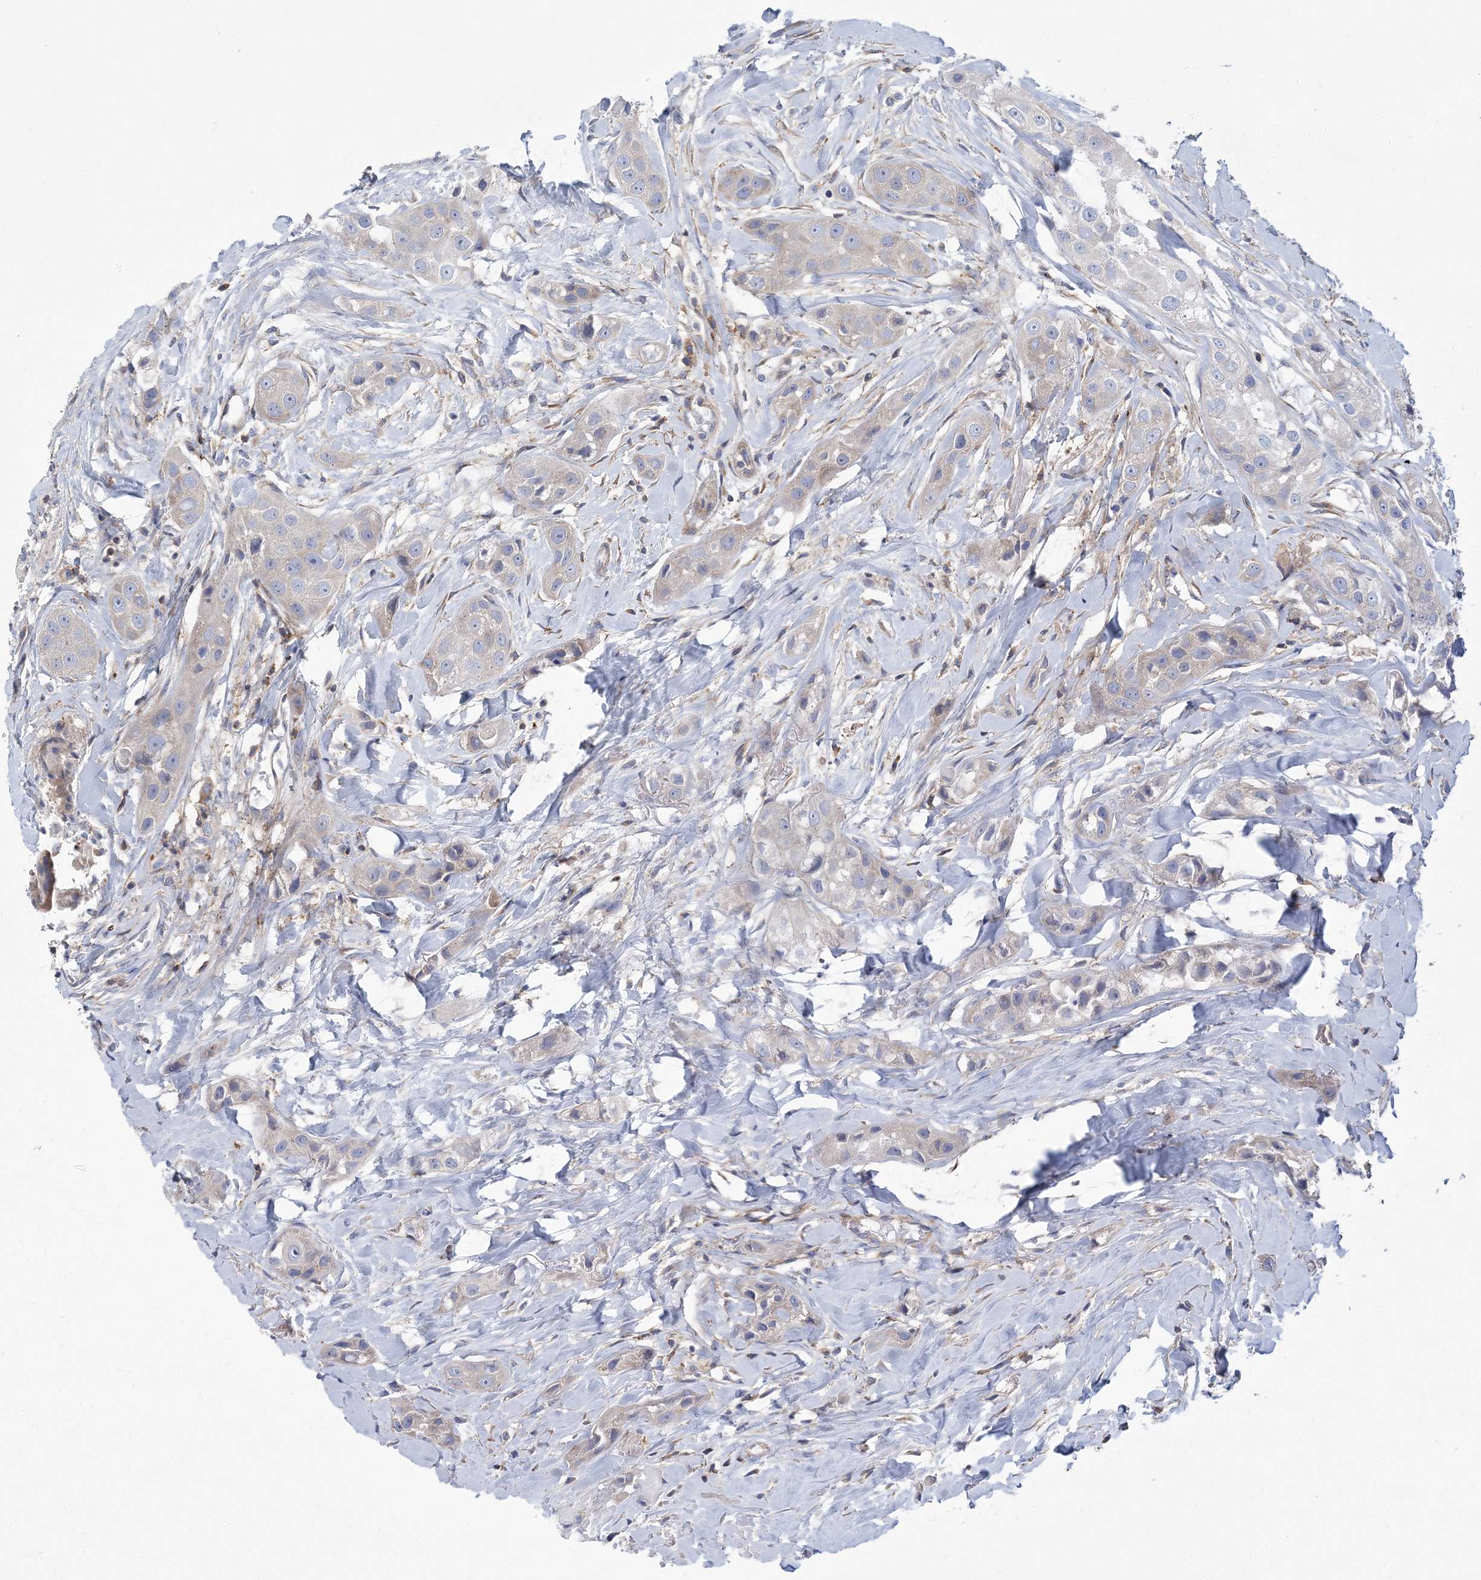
{"staining": {"intensity": "negative", "quantity": "none", "location": "none"}, "tissue": "head and neck cancer", "cell_type": "Tumor cells", "image_type": "cancer", "snomed": [{"axis": "morphology", "description": "Normal tissue, NOS"}, {"axis": "morphology", "description": "Squamous cell carcinoma, NOS"}, {"axis": "topography", "description": "Skeletal muscle"}, {"axis": "topography", "description": "Head-Neck"}], "caption": "Immunohistochemistry micrograph of human head and neck cancer (squamous cell carcinoma) stained for a protein (brown), which displays no positivity in tumor cells.", "gene": "ARSJ", "patient": {"sex": "male", "age": 51}}